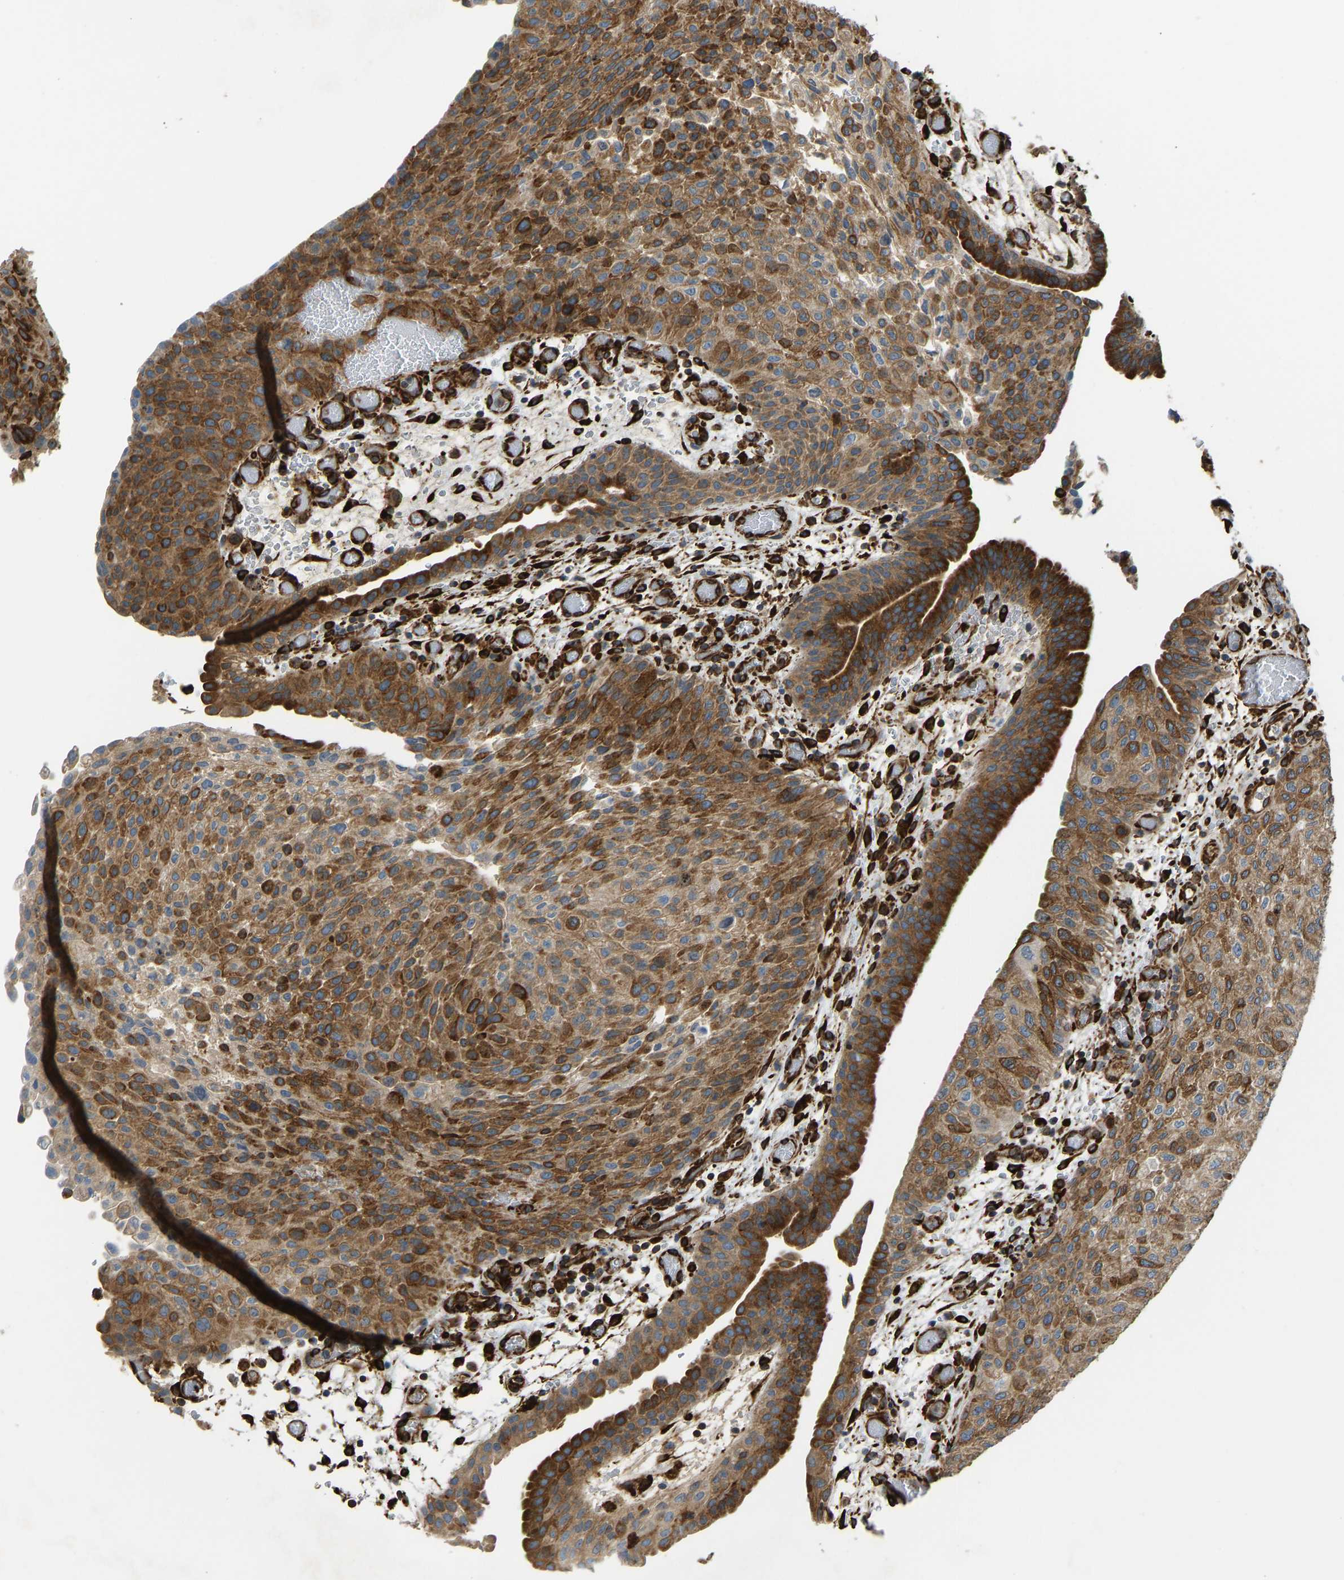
{"staining": {"intensity": "strong", "quantity": ">75%", "location": "cytoplasmic/membranous"}, "tissue": "urothelial cancer", "cell_type": "Tumor cells", "image_type": "cancer", "snomed": [{"axis": "morphology", "description": "Urothelial carcinoma, Low grade"}, {"axis": "morphology", "description": "Urothelial carcinoma, High grade"}, {"axis": "topography", "description": "Urinary bladder"}], "caption": "Tumor cells demonstrate high levels of strong cytoplasmic/membranous staining in approximately >75% of cells in urothelial carcinoma (low-grade).", "gene": "BEX3", "patient": {"sex": "male", "age": 35}}